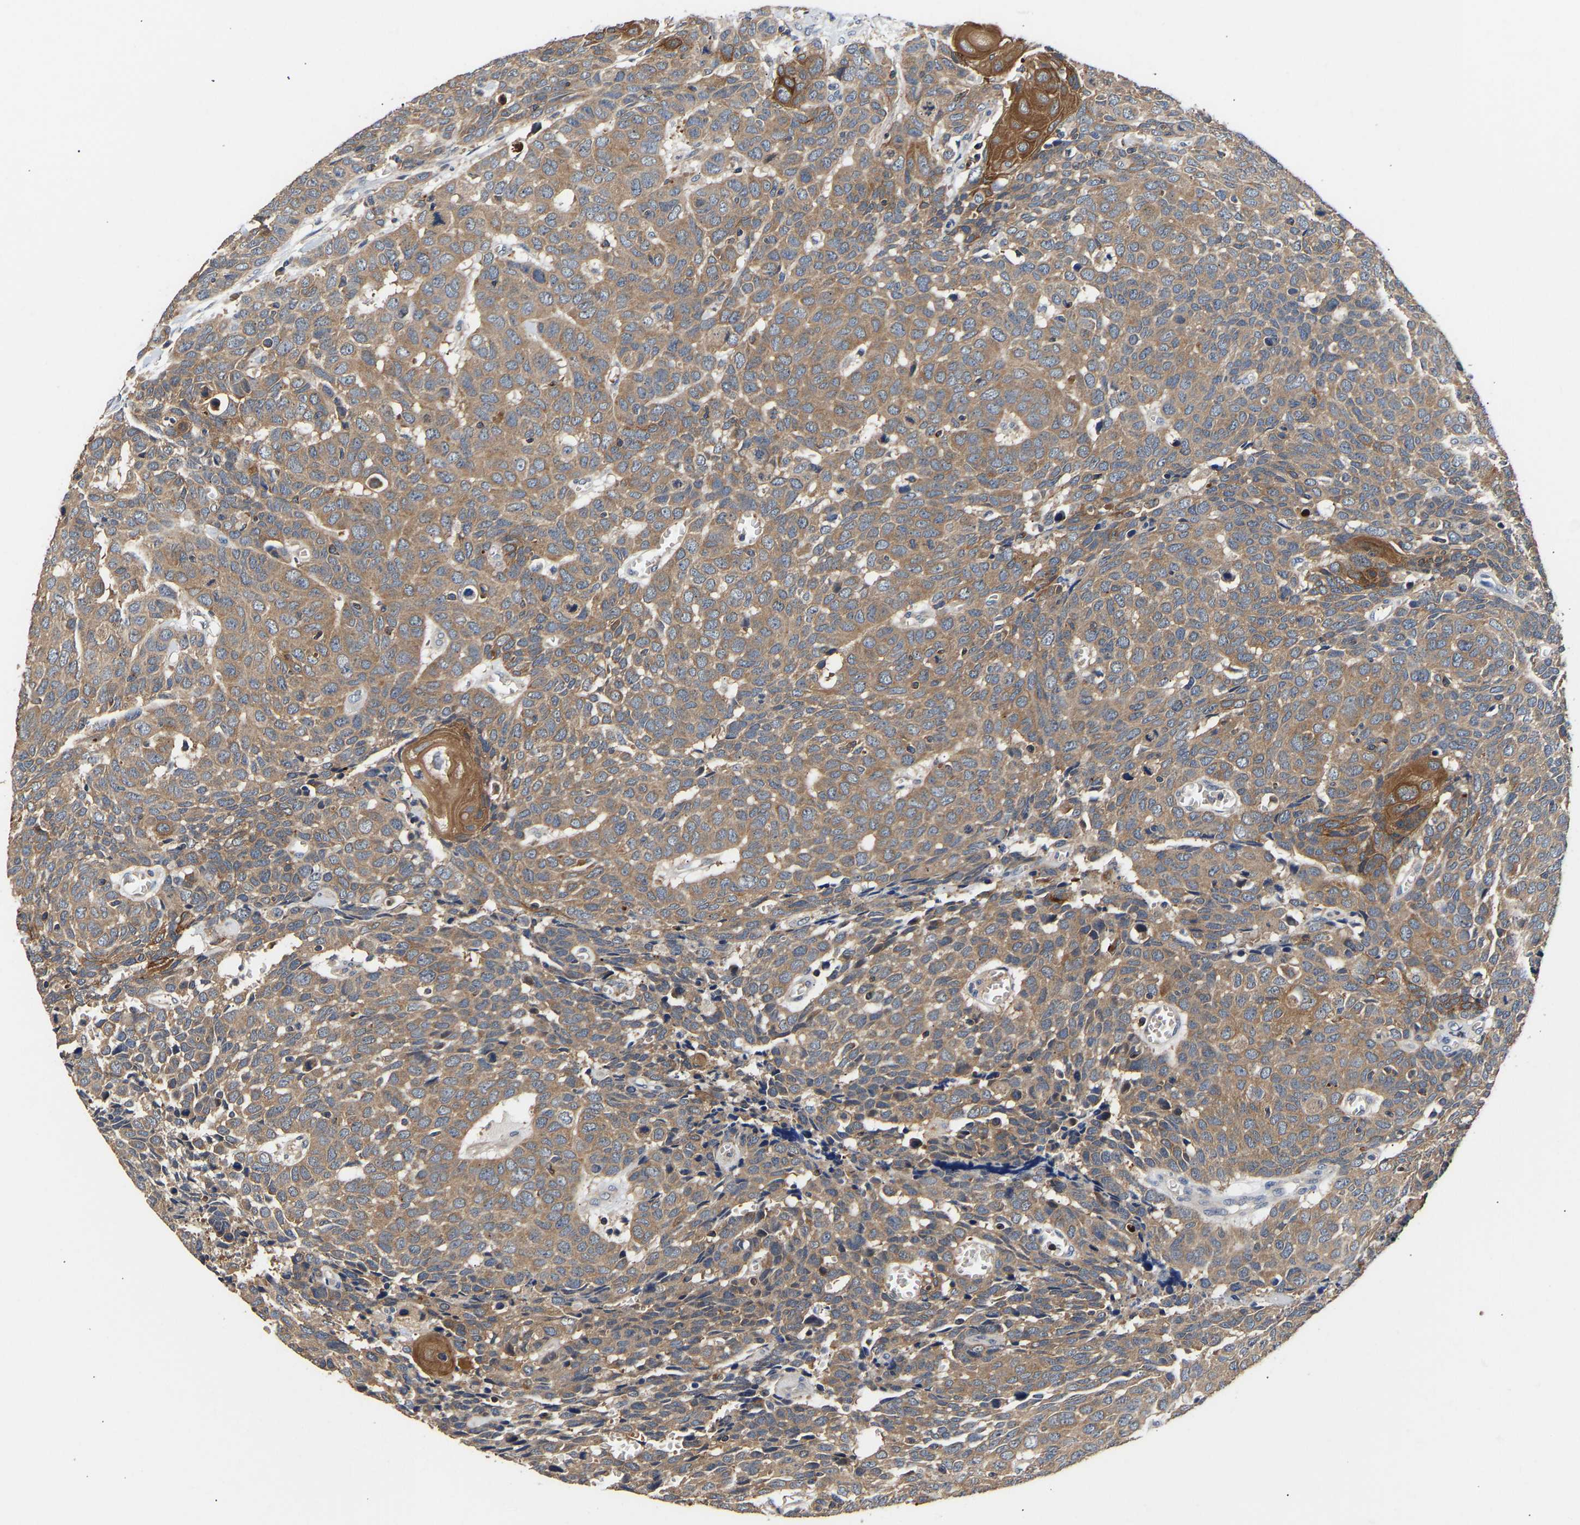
{"staining": {"intensity": "moderate", "quantity": ">75%", "location": "cytoplasmic/membranous"}, "tissue": "head and neck cancer", "cell_type": "Tumor cells", "image_type": "cancer", "snomed": [{"axis": "morphology", "description": "Squamous cell carcinoma, NOS"}, {"axis": "topography", "description": "Head-Neck"}], "caption": "A medium amount of moderate cytoplasmic/membranous expression is present in approximately >75% of tumor cells in head and neck squamous cell carcinoma tissue. (DAB (3,3'-diaminobenzidine) = brown stain, brightfield microscopy at high magnification).", "gene": "LRBA", "patient": {"sex": "male", "age": 66}}